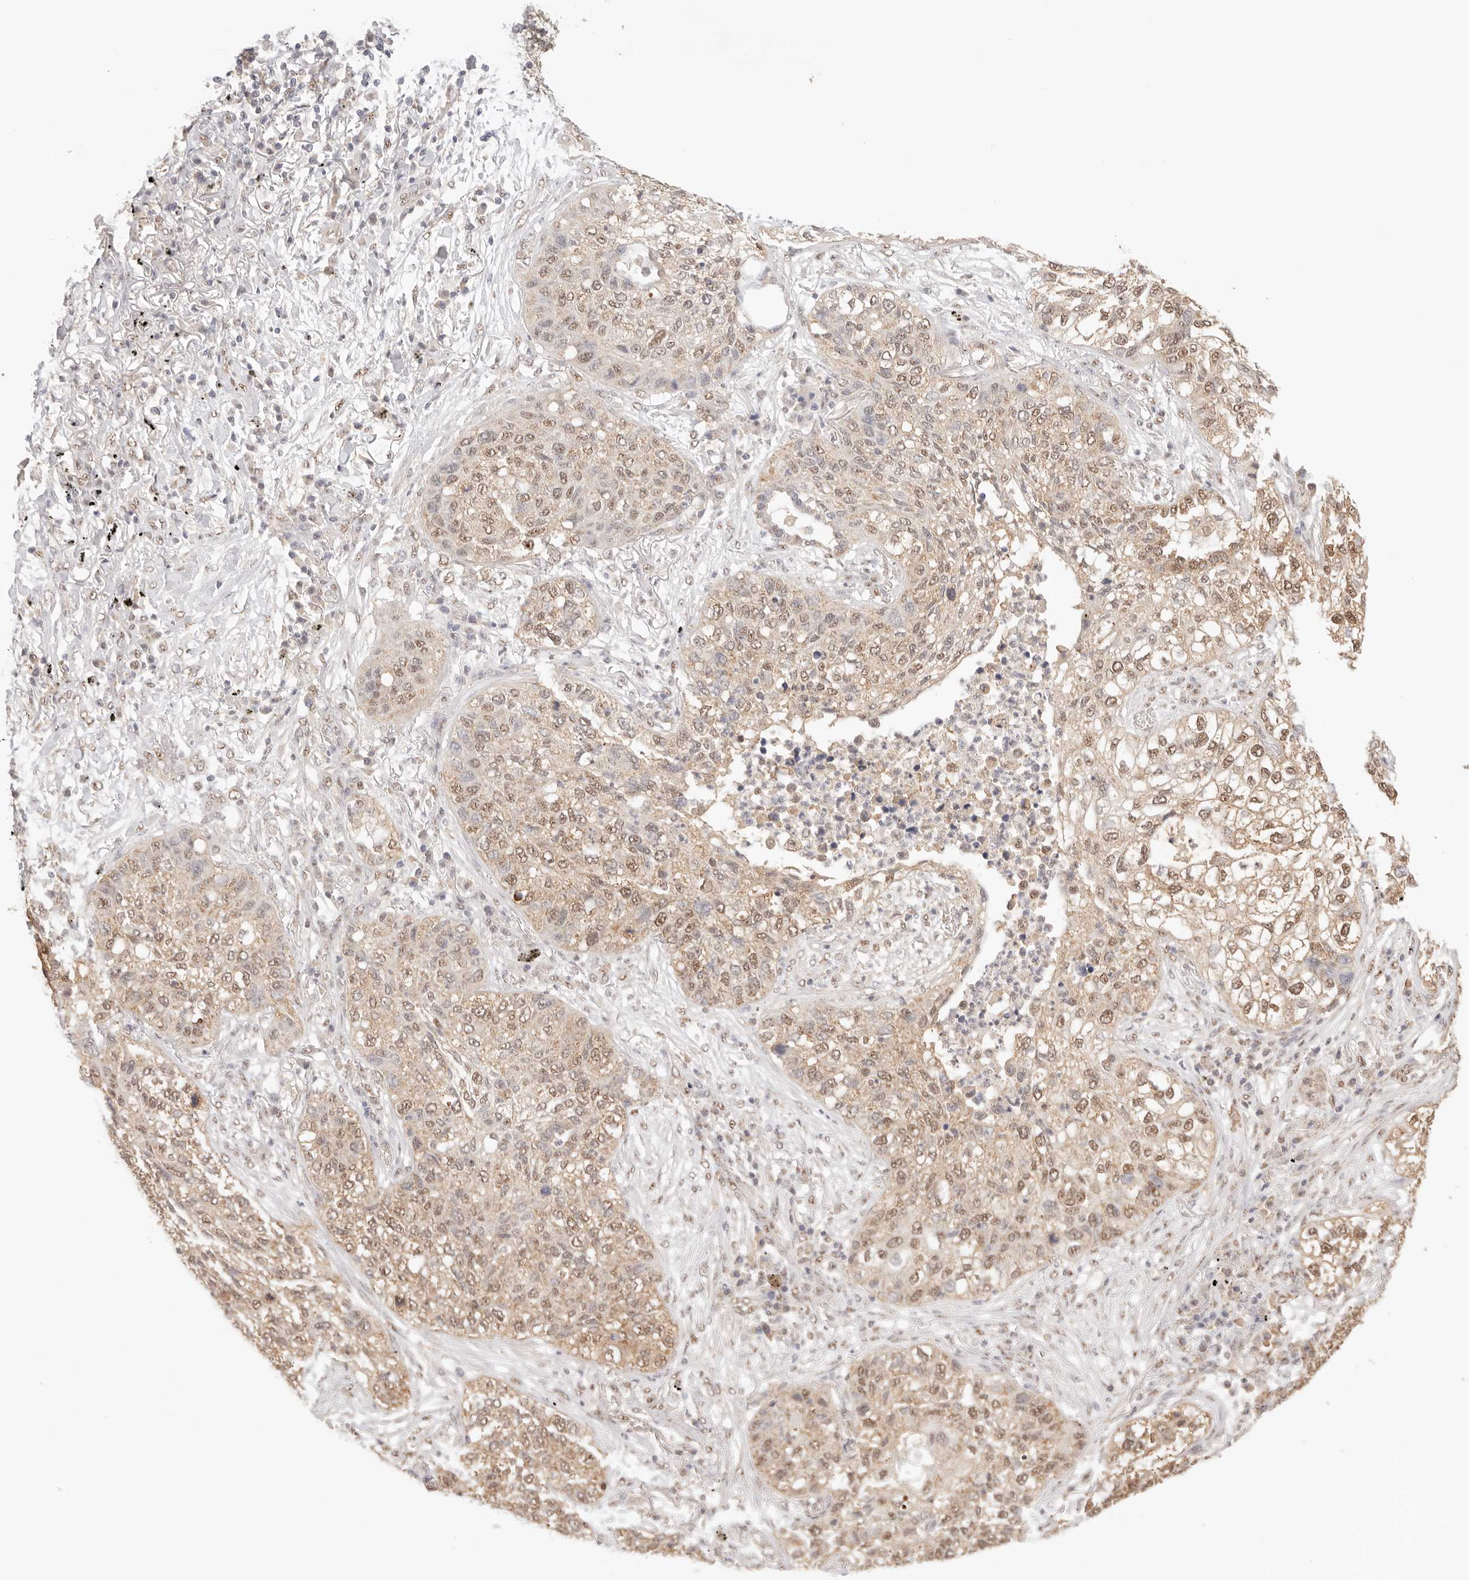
{"staining": {"intensity": "moderate", "quantity": ">75%", "location": "cytoplasmic/membranous,nuclear"}, "tissue": "lung cancer", "cell_type": "Tumor cells", "image_type": "cancer", "snomed": [{"axis": "morphology", "description": "Squamous cell carcinoma, NOS"}, {"axis": "topography", "description": "Lung"}], "caption": "Lung cancer tissue reveals moderate cytoplasmic/membranous and nuclear staining in approximately >75% of tumor cells, visualized by immunohistochemistry. The staining is performed using DAB (3,3'-diaminobenzidine) brown chromogen to label protein expression. The nuclei are counter-stained blue using hematoxylin.", "gene": "IL1R2", "patient": {"sex": "female", "age": 63}}